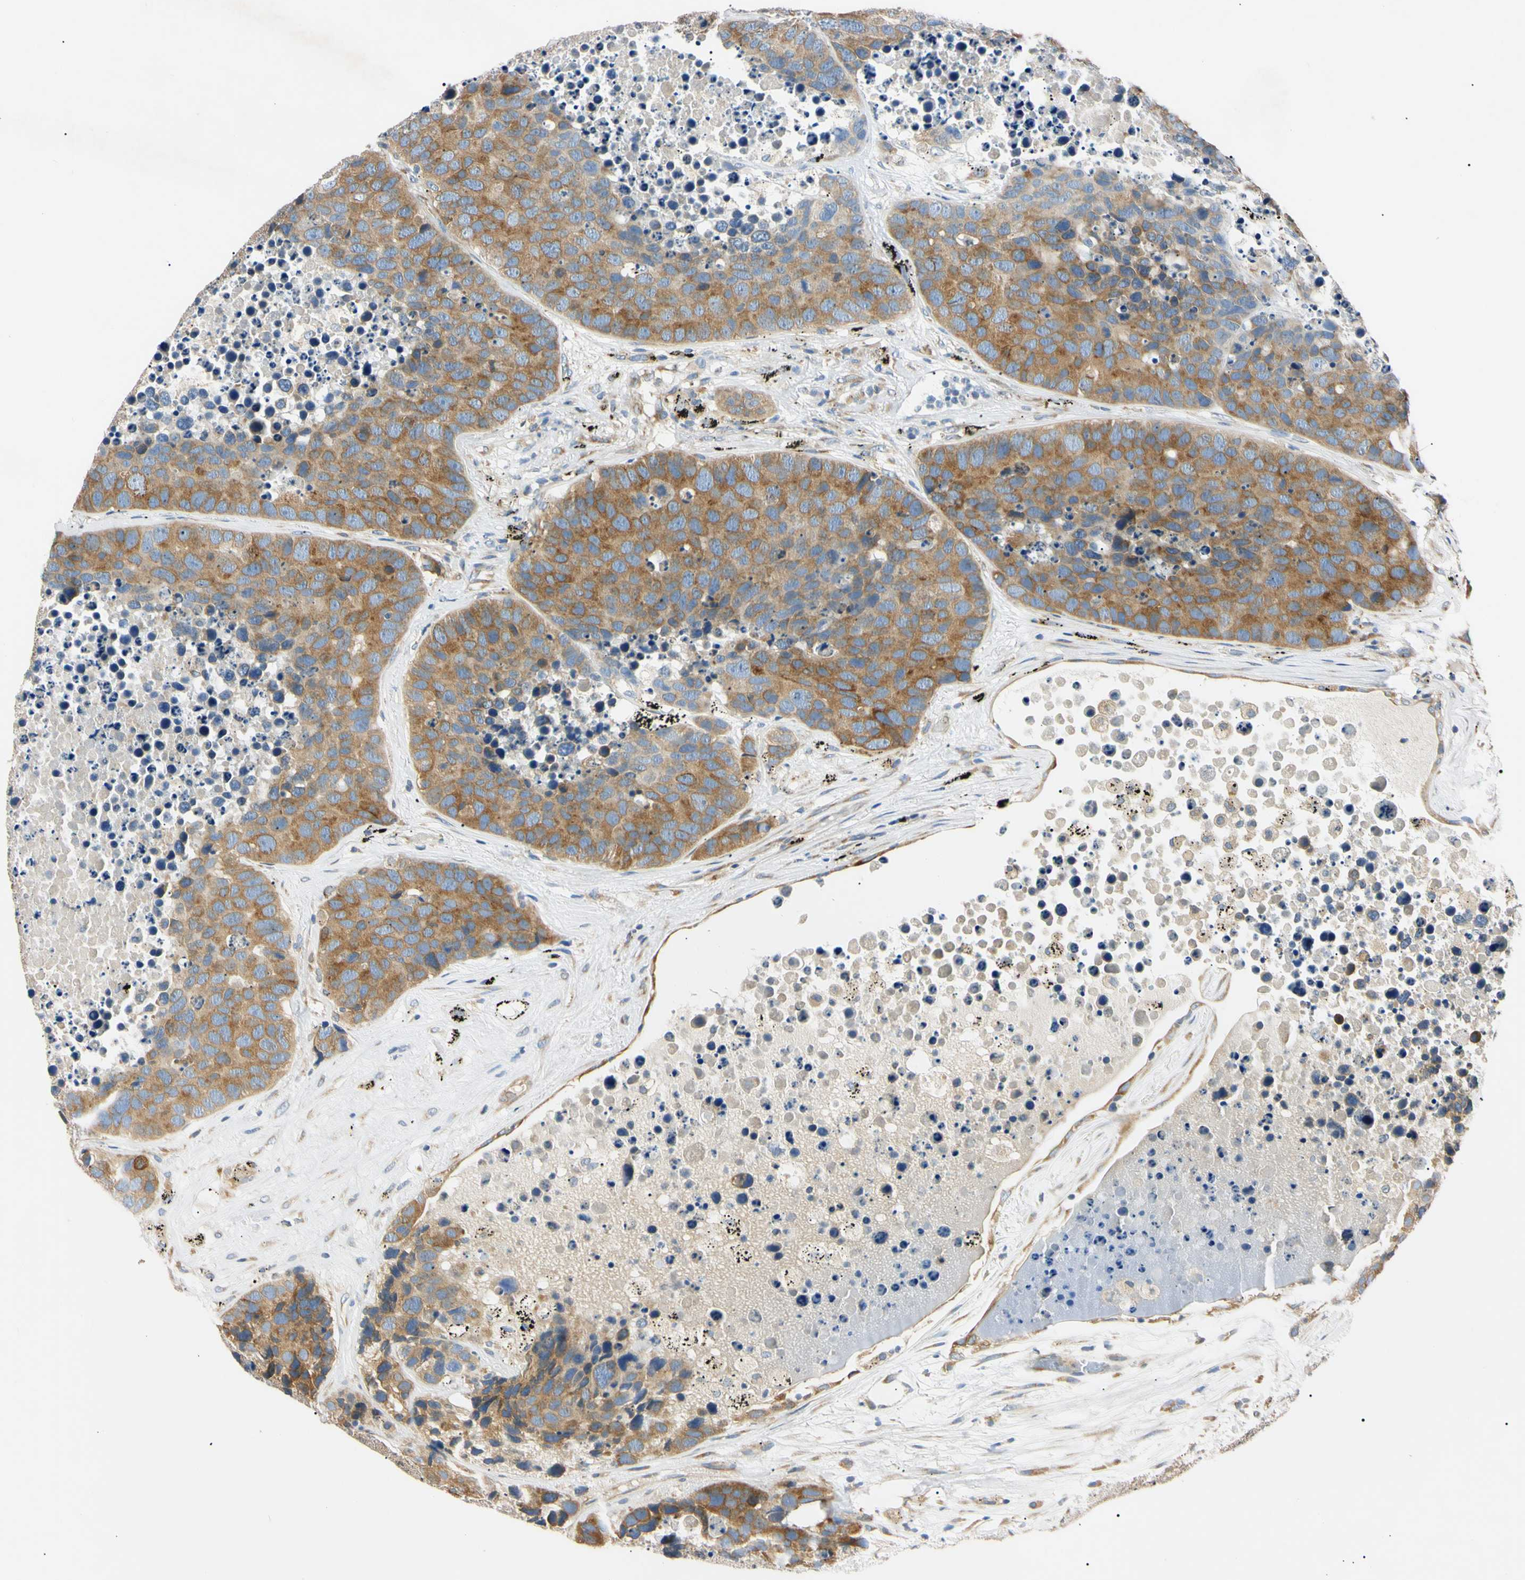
{"staining": {"intensity": "moderate", "quantity": ">75%", "location": "cytoplasmic/membranous"}, "tissue": "carcinoid", "cell_type": "Tumor cells", "image_type": "cancer", "snomed": [{"axis": "morphology", "description": "Carcinoid, malignant, NOS"}, {"axis": "topography", "description": "Lung"}], "caption": "Tumor cells show medium levels of moderate cytoplasmic/membranous expression in approximately >75% of cells in carcinoid. The staining is performed using DAB brown chromogen to label protein expression. The nuclei are counter-stained blue using hematoxylin.", "gene": "DNAJB12", "patient": {"sex": "male", "age": 60}}